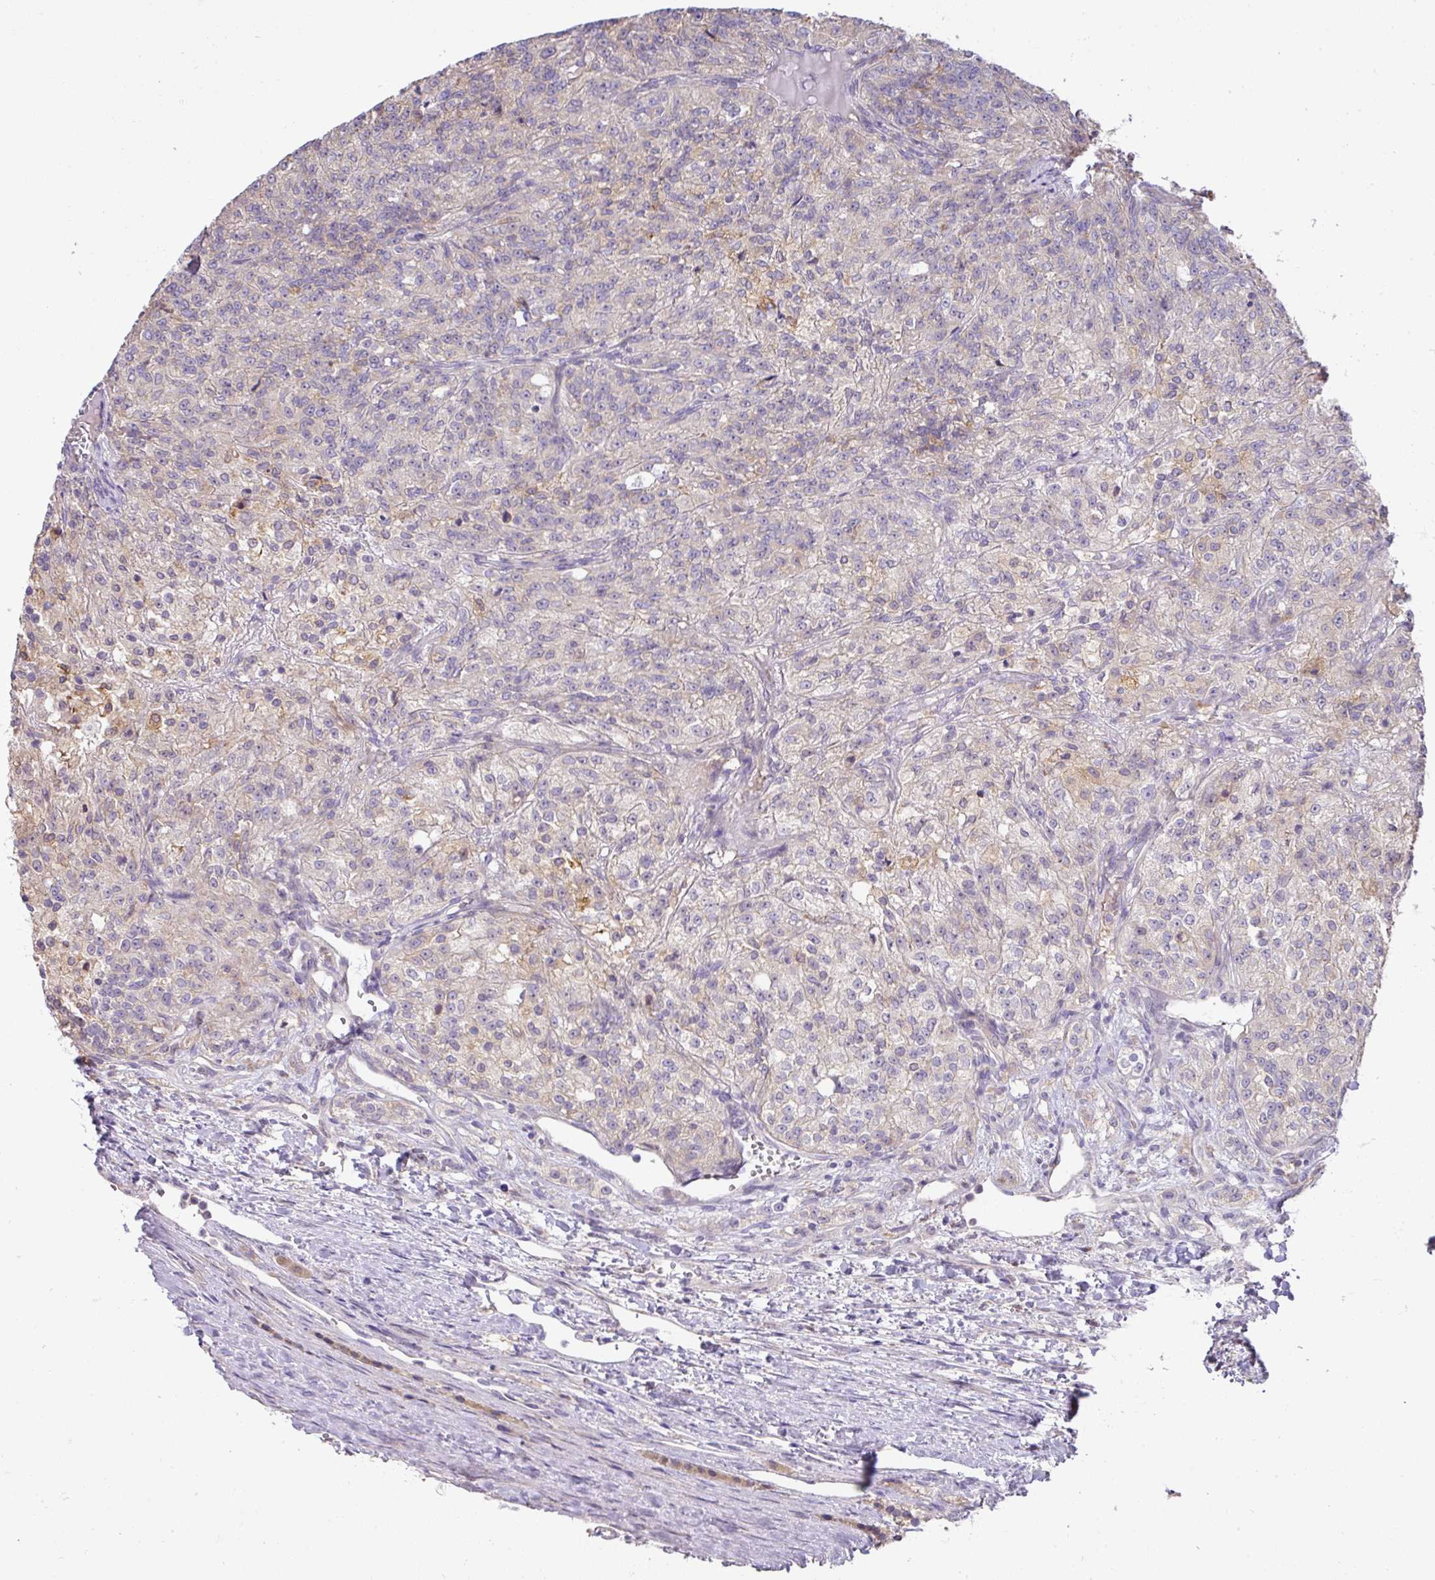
{"staining": {"intensity": "negative", "quantity": "none", "location": "none"}, "tissue": "renal cancer", "cell_type": "Tumor cells", "image_type": "cancer", "snomed": [{"axis": "morphology", "description": "Adenocarcinoma, NOS"}, {"axis": "topography", "description": "Kidney"}], "caption": "Immunohistochemistry micrograph of neoplastic tissue: adenocarcinoma (renal) stained with DAB (3,3'-diaminobenzidine) demonstrates no significant protein staining in tumor cells. (DAB immunohistochemistry visualized using brightfield microscopy, high magnification).", "gene": "GCNT7", "patient": {"sex": "female", "age": 63}}